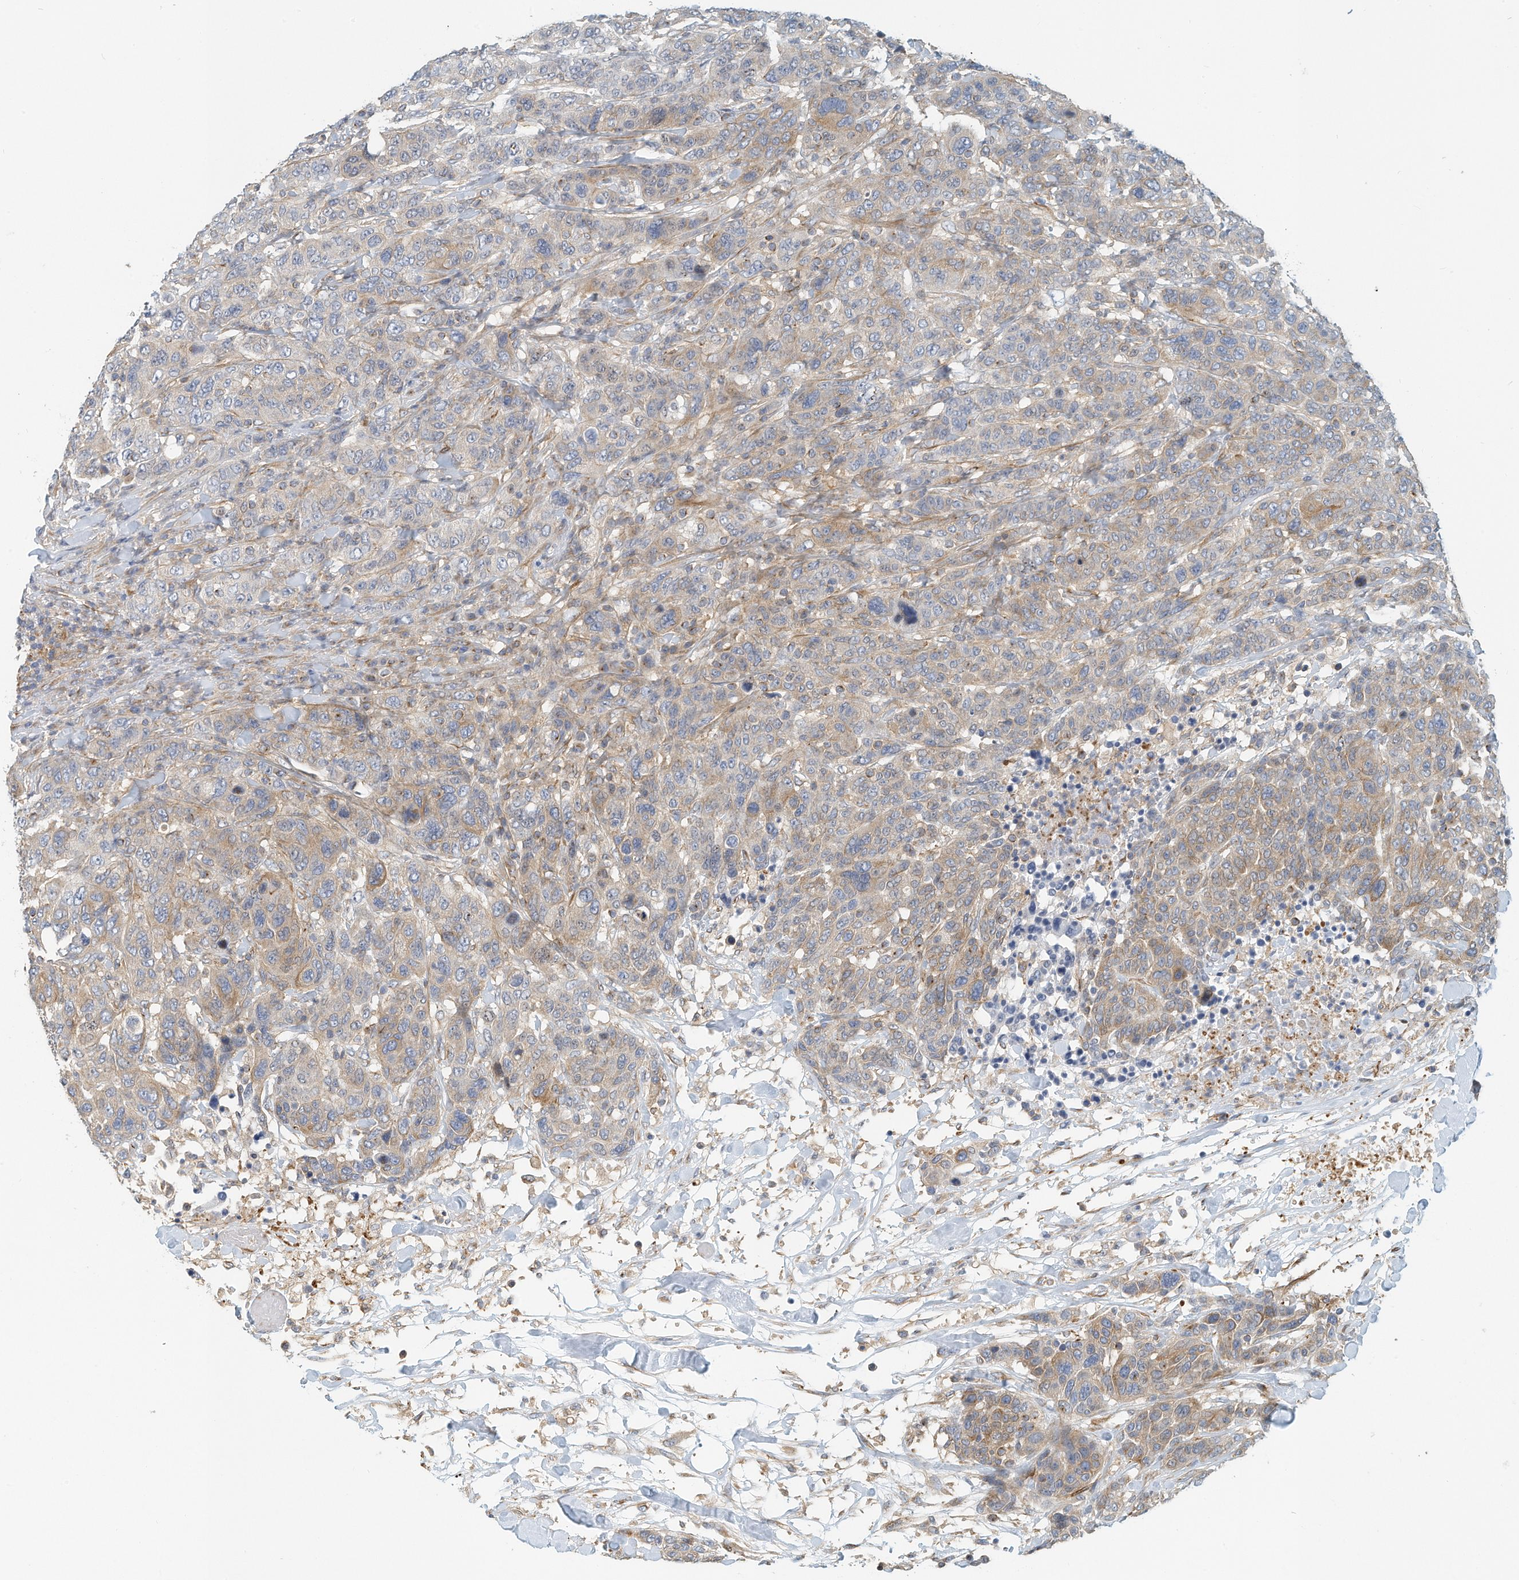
{"staining": {"intensity": "weak", "quantity": "25%-75%", "location": "cytoplasmic/membranous"}, "tissue": "breast cancer", "cell_type": "Tumor cells", "image_type": "cancer", "snomed": [{"axis": "morphology", "description": "Duct carcinoma"}, {"axis": "topography", "description": "Breast"}], "caption": "Immunohistochemical staining of human invasive ductal carcinoma (breast) reveals low levels of weak cytoplasmic/membranous positivity in about 25%-75% of tumor cells.", "gene": "MICAL1", "patient": {"sex": "female", "age": 37}}